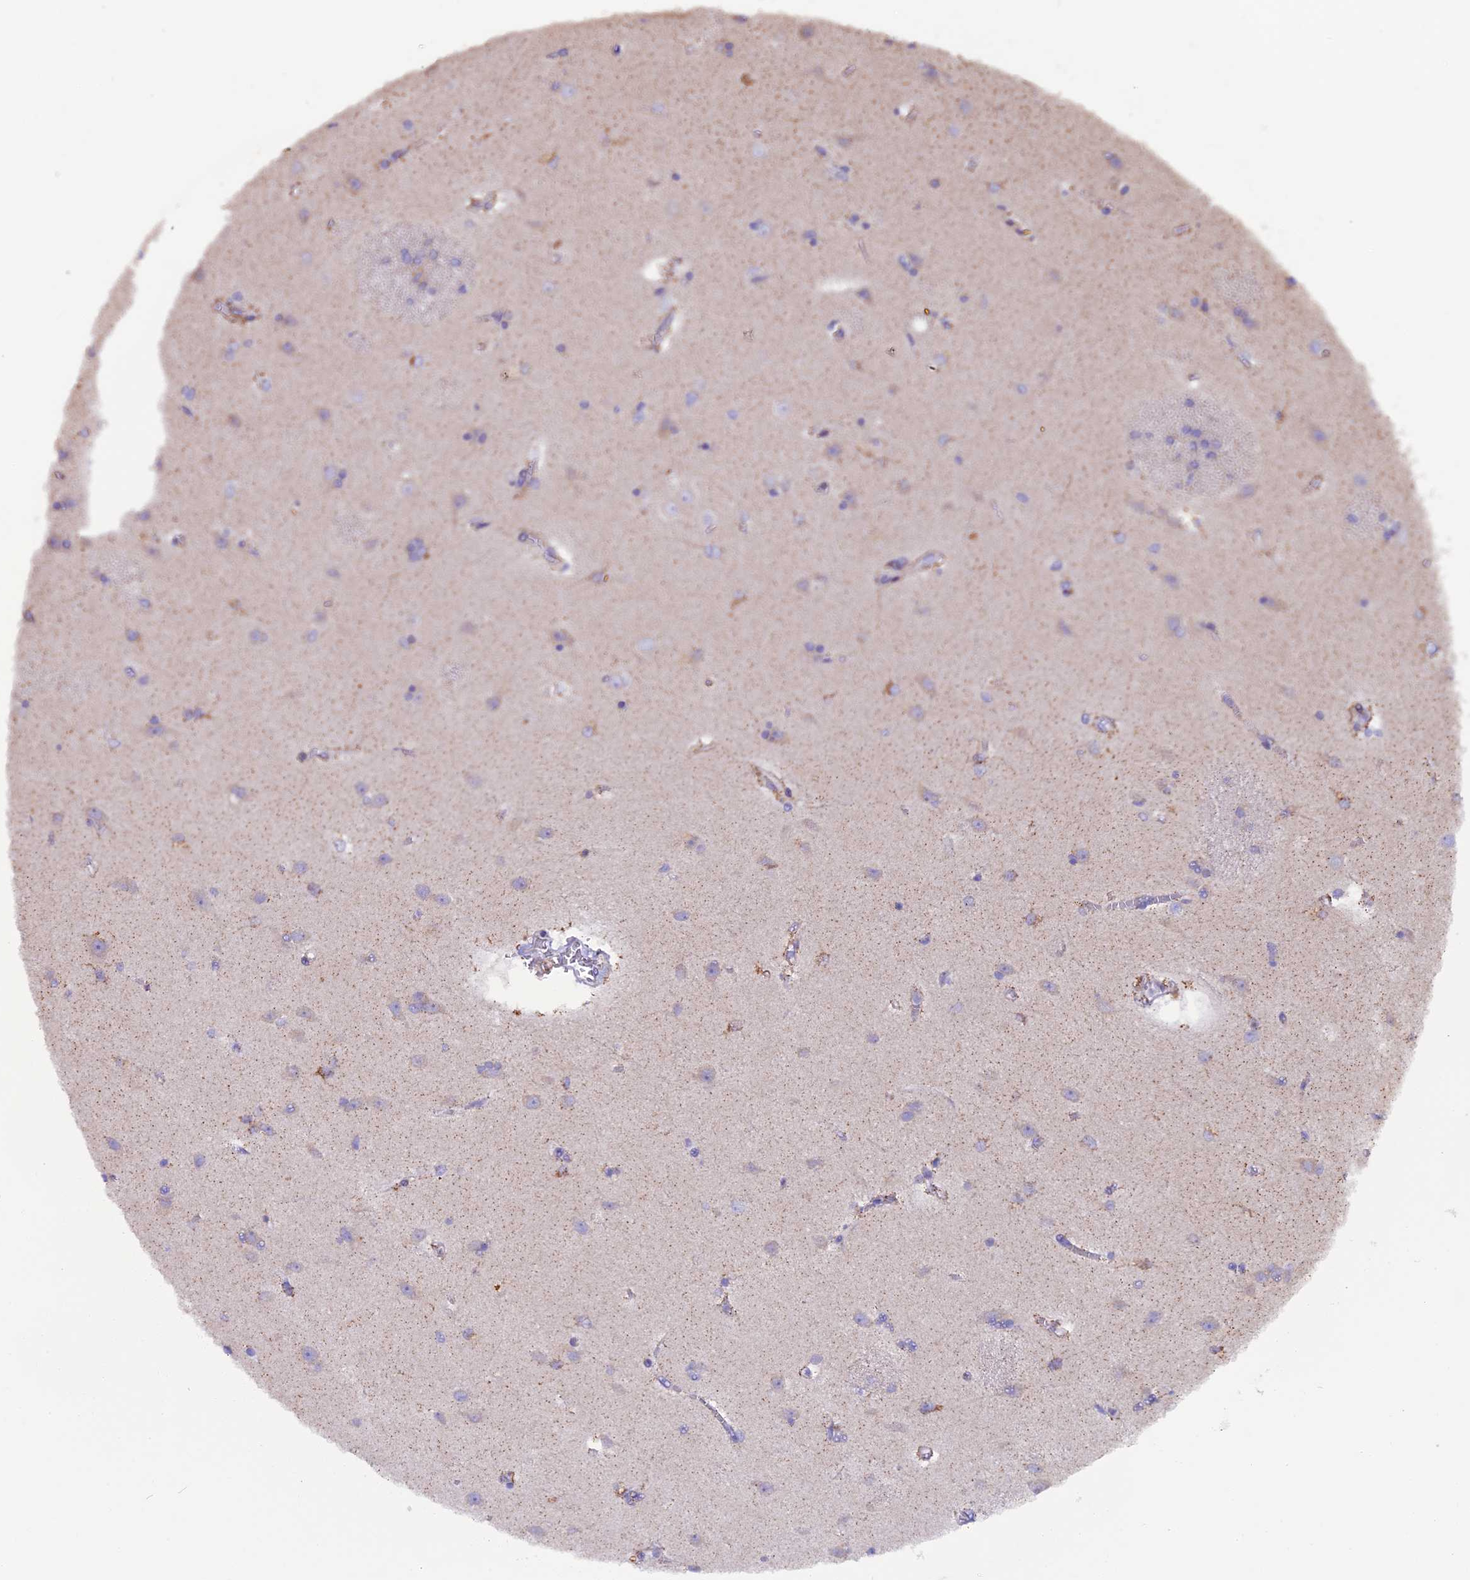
{"staining": {"intensity": "moderate", "quantity": "<25%", "location": "cytoplasmic/membranous"}, "tissue": "caudate", "cell_type": "Glial cells", "image_type": "normal", "snomed": [{"axis": "morphology", "description": "Normal tissue, NOS"}, {"axis": "topography", "description": "Lateral ventricle wall"}], "caption": "The micrograph displays a brown stain indicating the presence of a protein in the cytoplasmic/membranous of glial cells in caudate.", "gene": "PIGU", "patient": {"sex": "male", "age": 37}}